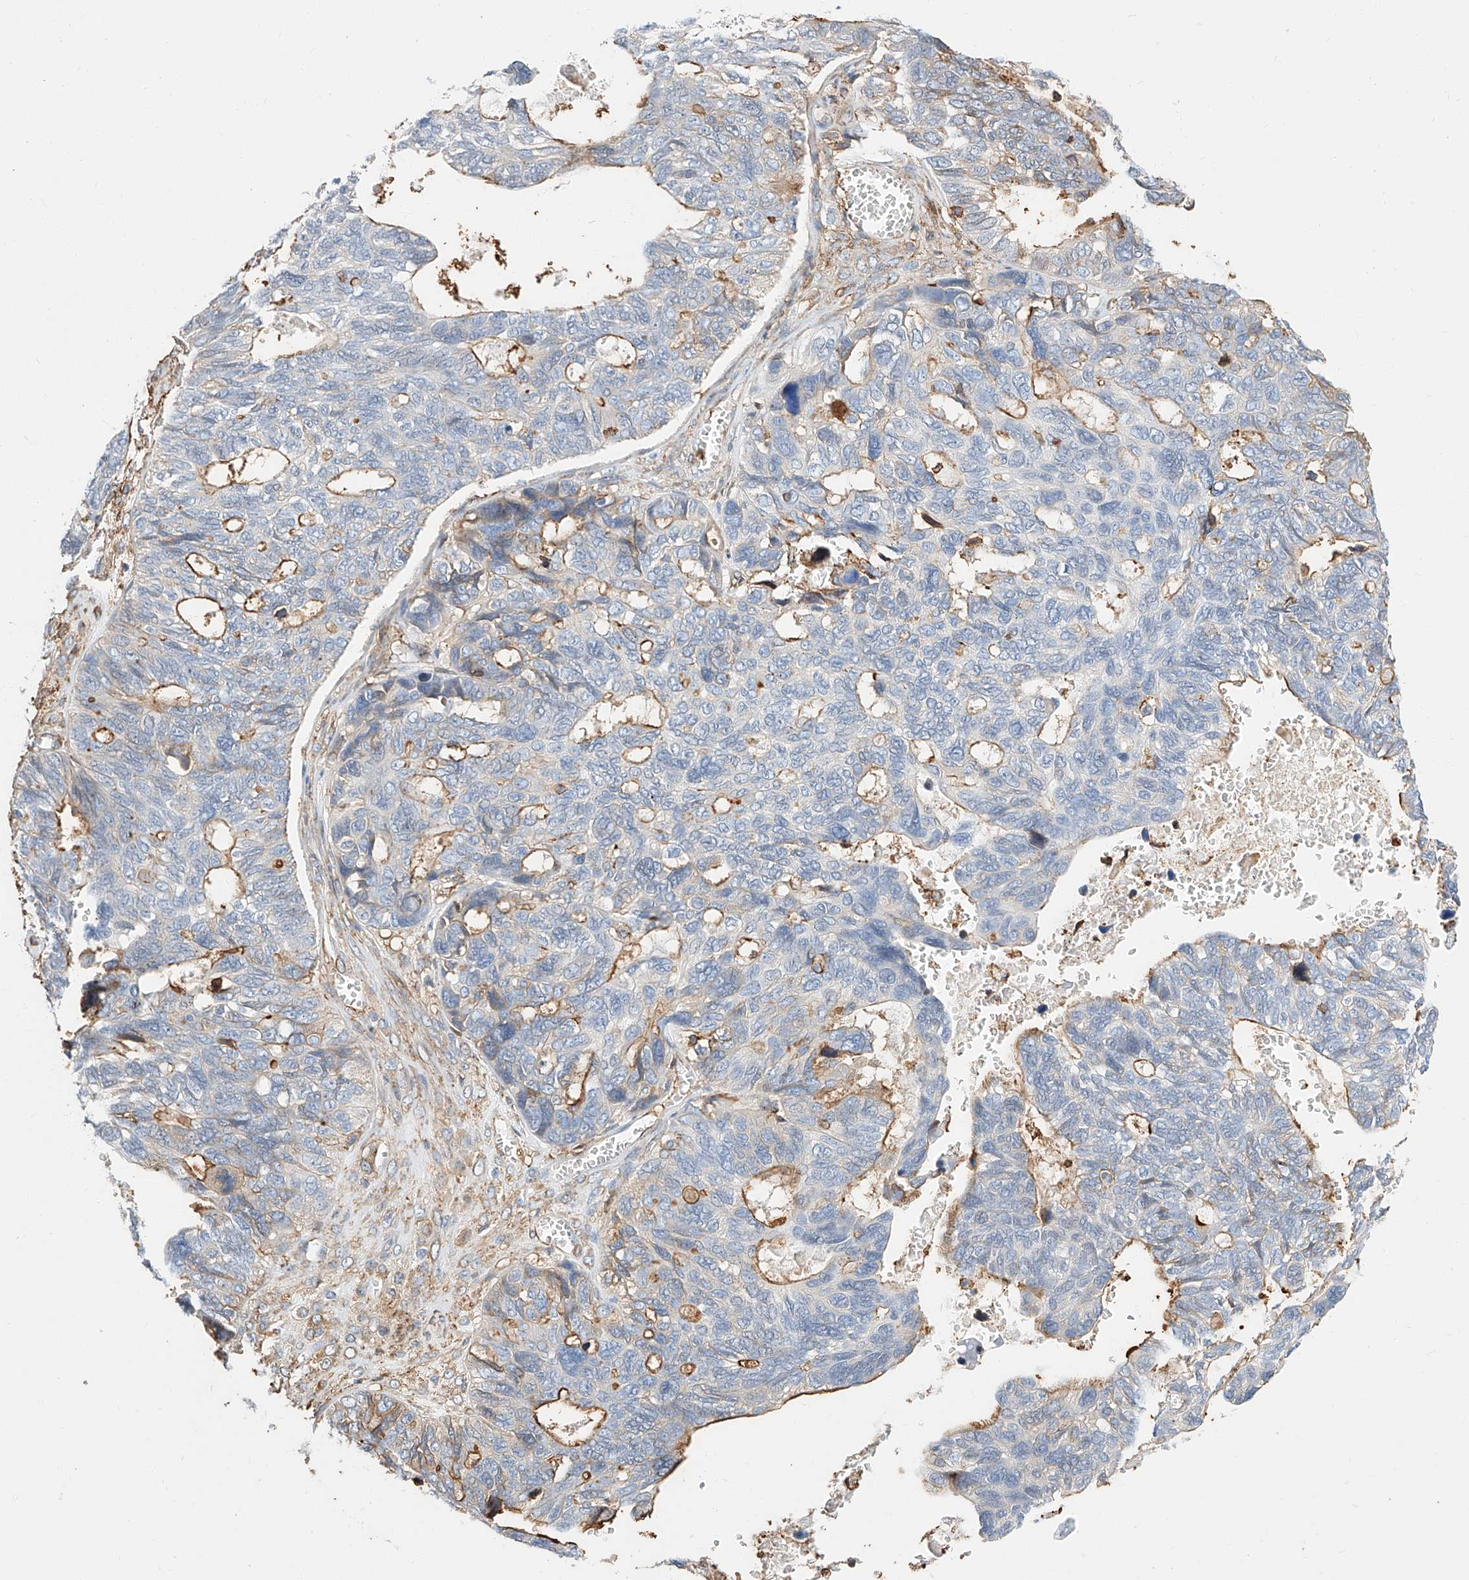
{"staining": {"intensity": "moderate", "quantity": "<25%", "location": "cytoplasmic/membranous"}, "tissue": "ovarian cancer", "cell_type": "Tumor cells", "image_type": "cancer", "snomed": [{"axis": "morphology", "description": "Cystadenocarcinoma, serous, NOS"}, {"axis": "topography", "description": "Ovary"}], "caption": "Protein staining shows moderate cytoplasmic/membranous expression in approximately <25% of tumor cells in ovarian cancer.", "gene": "WFS1", "patient": {"sex": "female", "age": 79}}